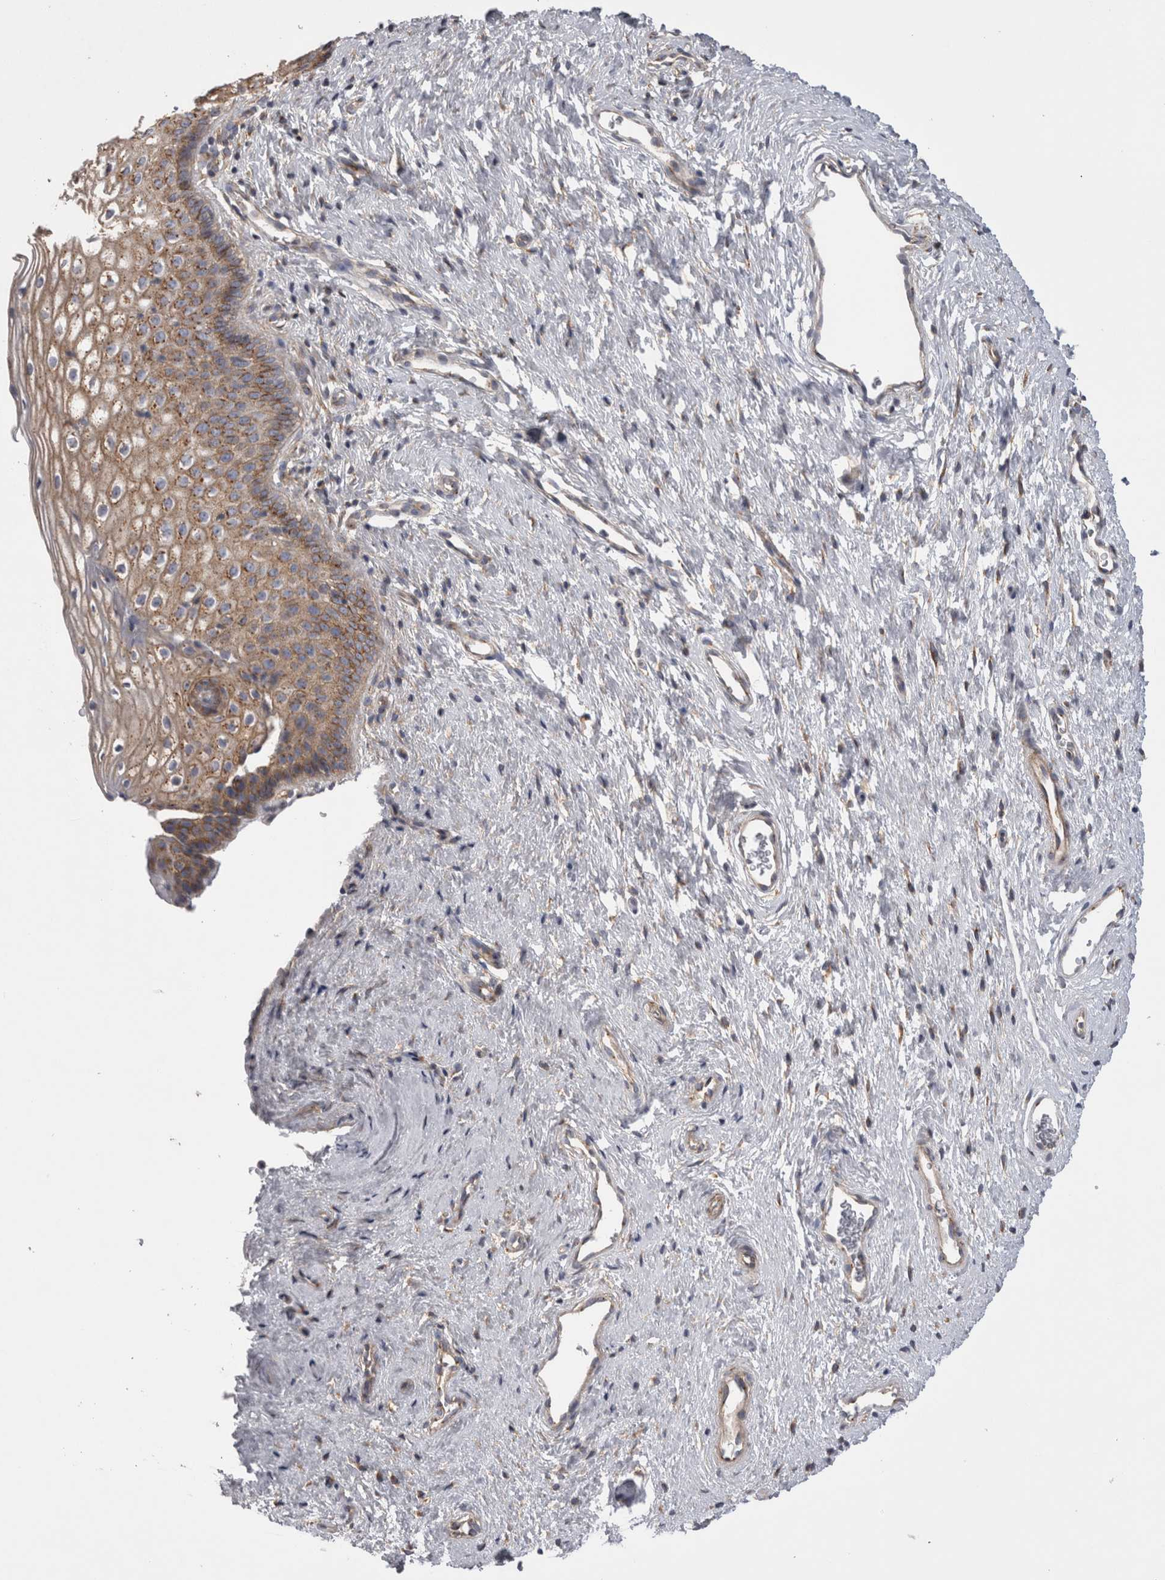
{"staining": {"intensity": "negative", "quantity": "none", "location": "none"}, "tissue": "cervix", "cell_type": "Glandular cells", "image_type": "normal", "snomed": [{"axis": "morphology", "description": "Normal tissue, NOS"}, {"axis": "topography", "description": "Cervix"}], "caption": "A micrograph of cervix stained for a protein demonstrates no brown staining in glandular cells.", "gene": "ATXN3L", "patient": {"sex": "female", "age": 27}}